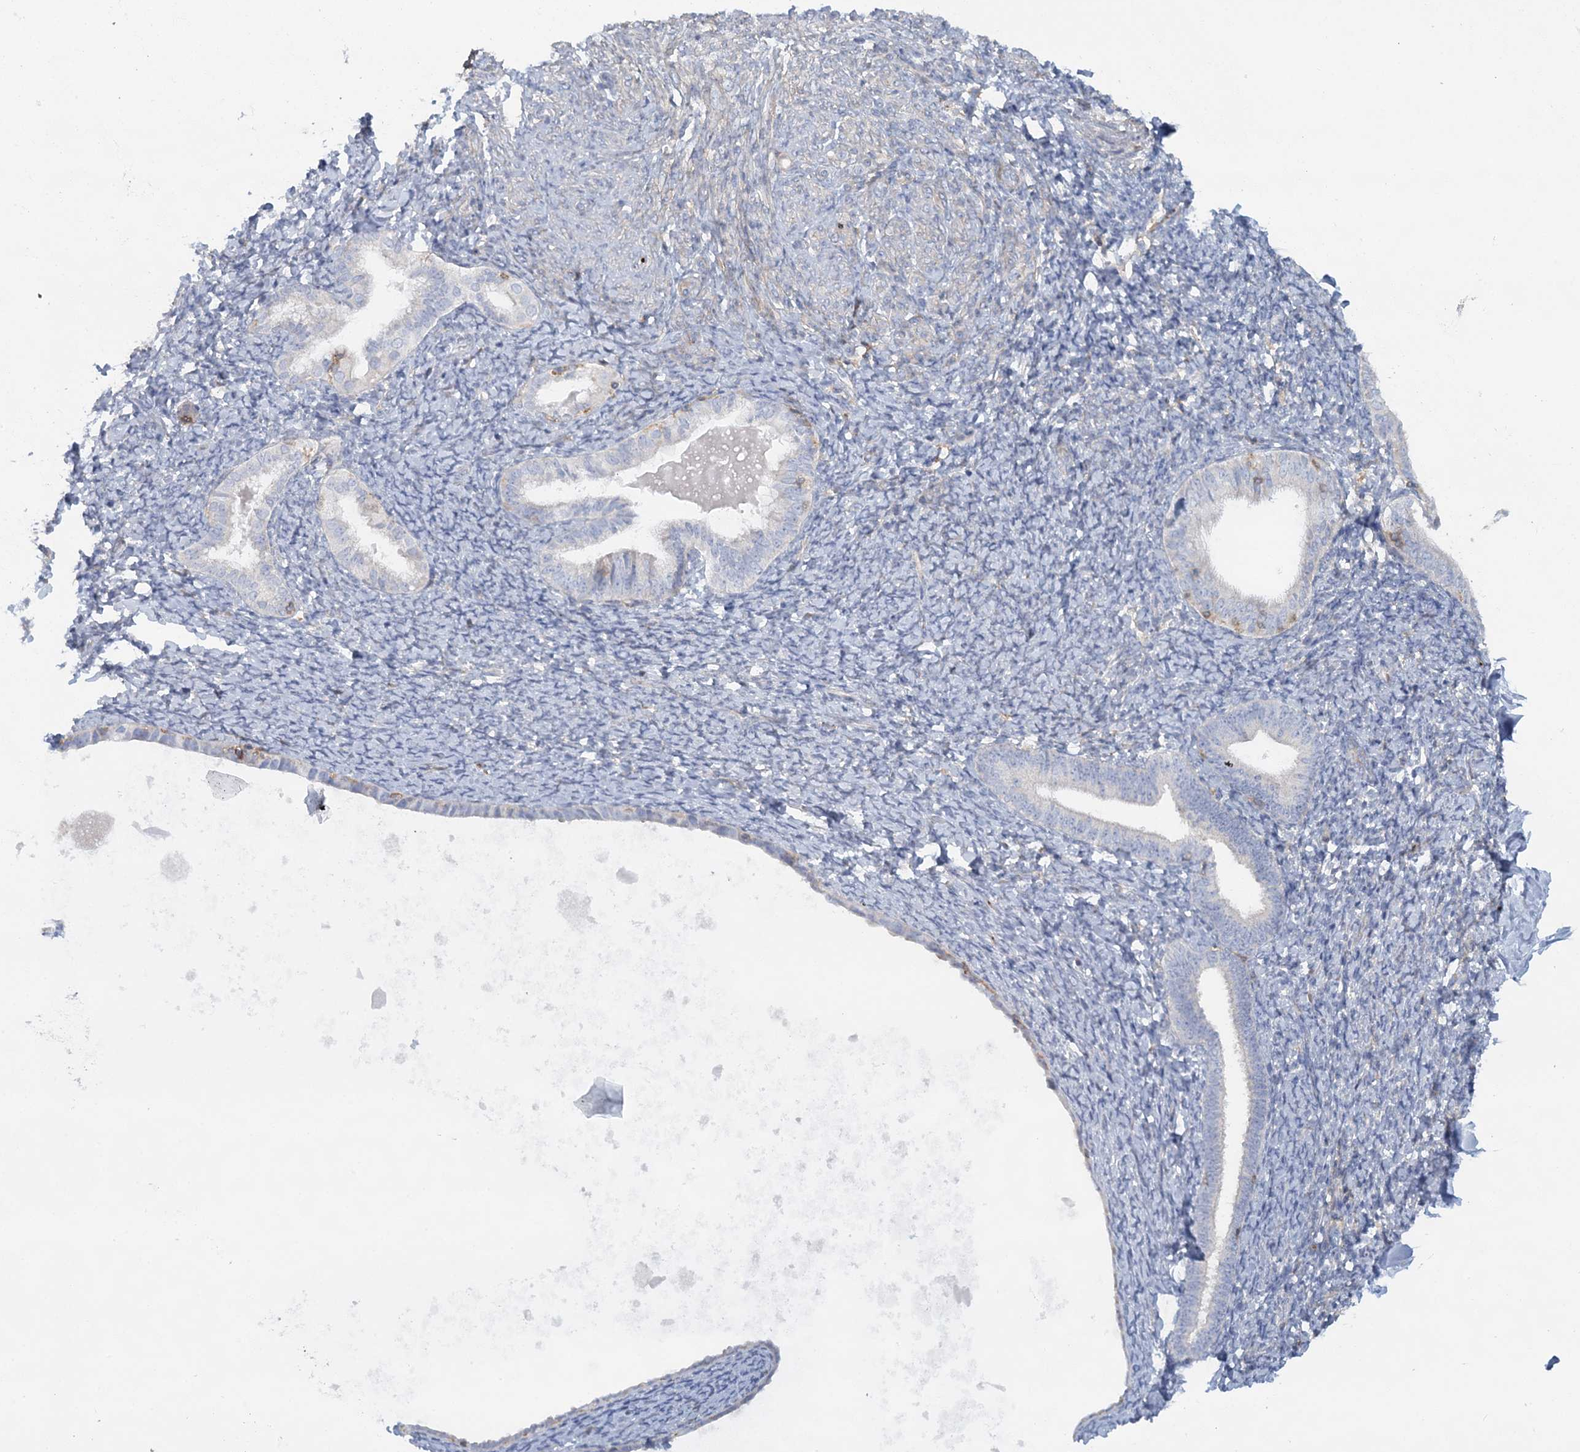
{"staining": {"intensity": "negative", "quantity": "none", "location": "none"}, "tissue": "endometrium", "cell_type": "Cells in endometrial stroma", "image_type": "normal", "snomed": [{"axis": "morphology", "description": "Normal tissue, NOS"}, {"axis": "topography", "description": "Endometrium"}], "caption": "A micrograph of endometrium stained for a protein displays no brown staining in cells in endometrial stroma. (DAB (3,3'-diaminobenzidine) immunohistochemistry visualized using brightfield microscopy, high magnification).", "gene": "CUEDC2", "patient": {"sex": "female", "age": 72}}